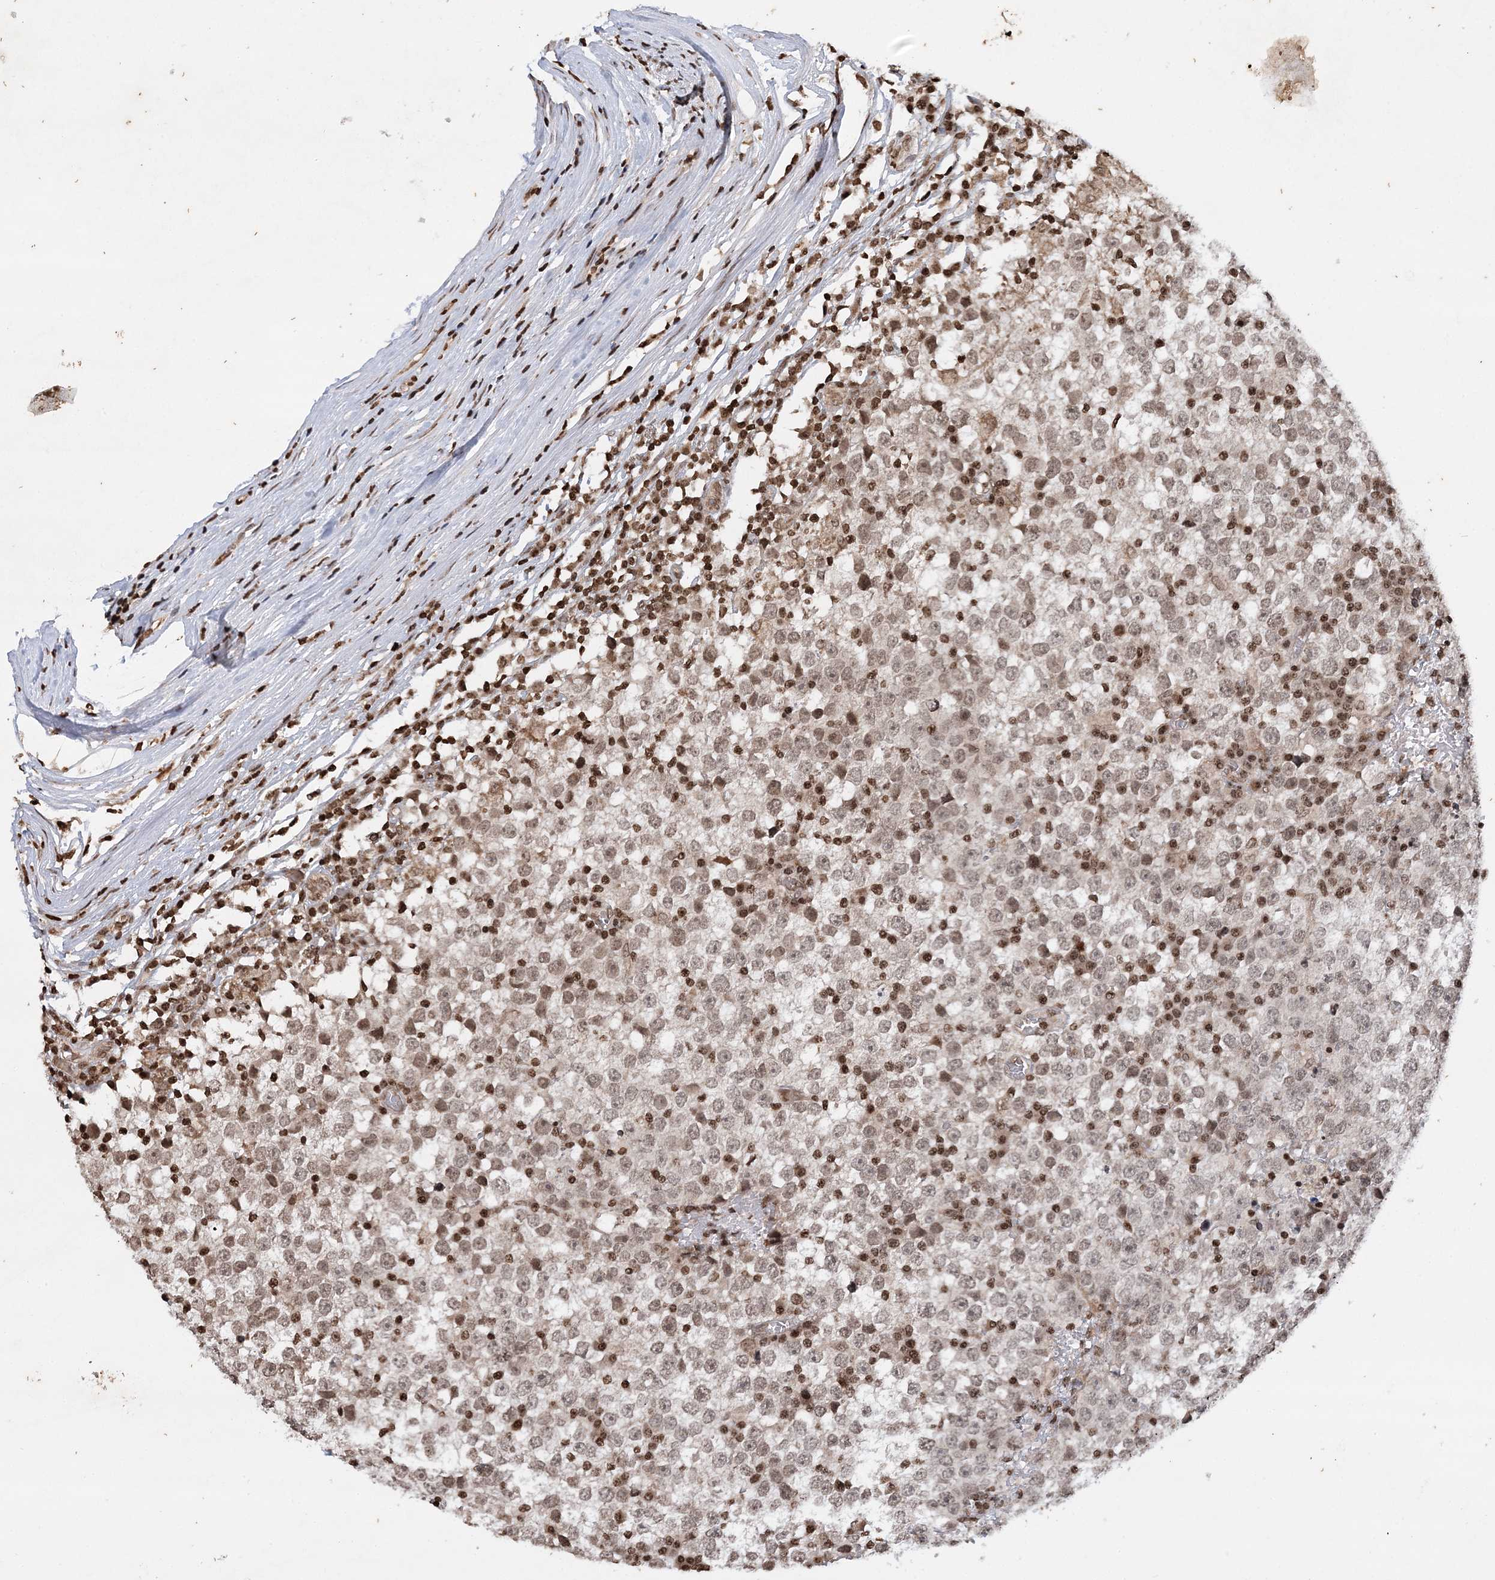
{"staining": {"intensity": "weak", "quantity": "25%-75%", "location": "nuclear"}, "tissue": "testis cancer", "cell_type": "Tumor cells", "image_type": "cancer", "snomed": [{"axis": "morphology", "description": "Seminoma, NOS"}, {"axis": "topography", "description": "Testis"}], "caption": "Protein analysis of testis cancer (seminoma) tissue shows weak nuclear staining in approximately 25%-75% of tumor cells.", "gene": "NEDD9", "patient": {"sex": "male", "age": 65}}